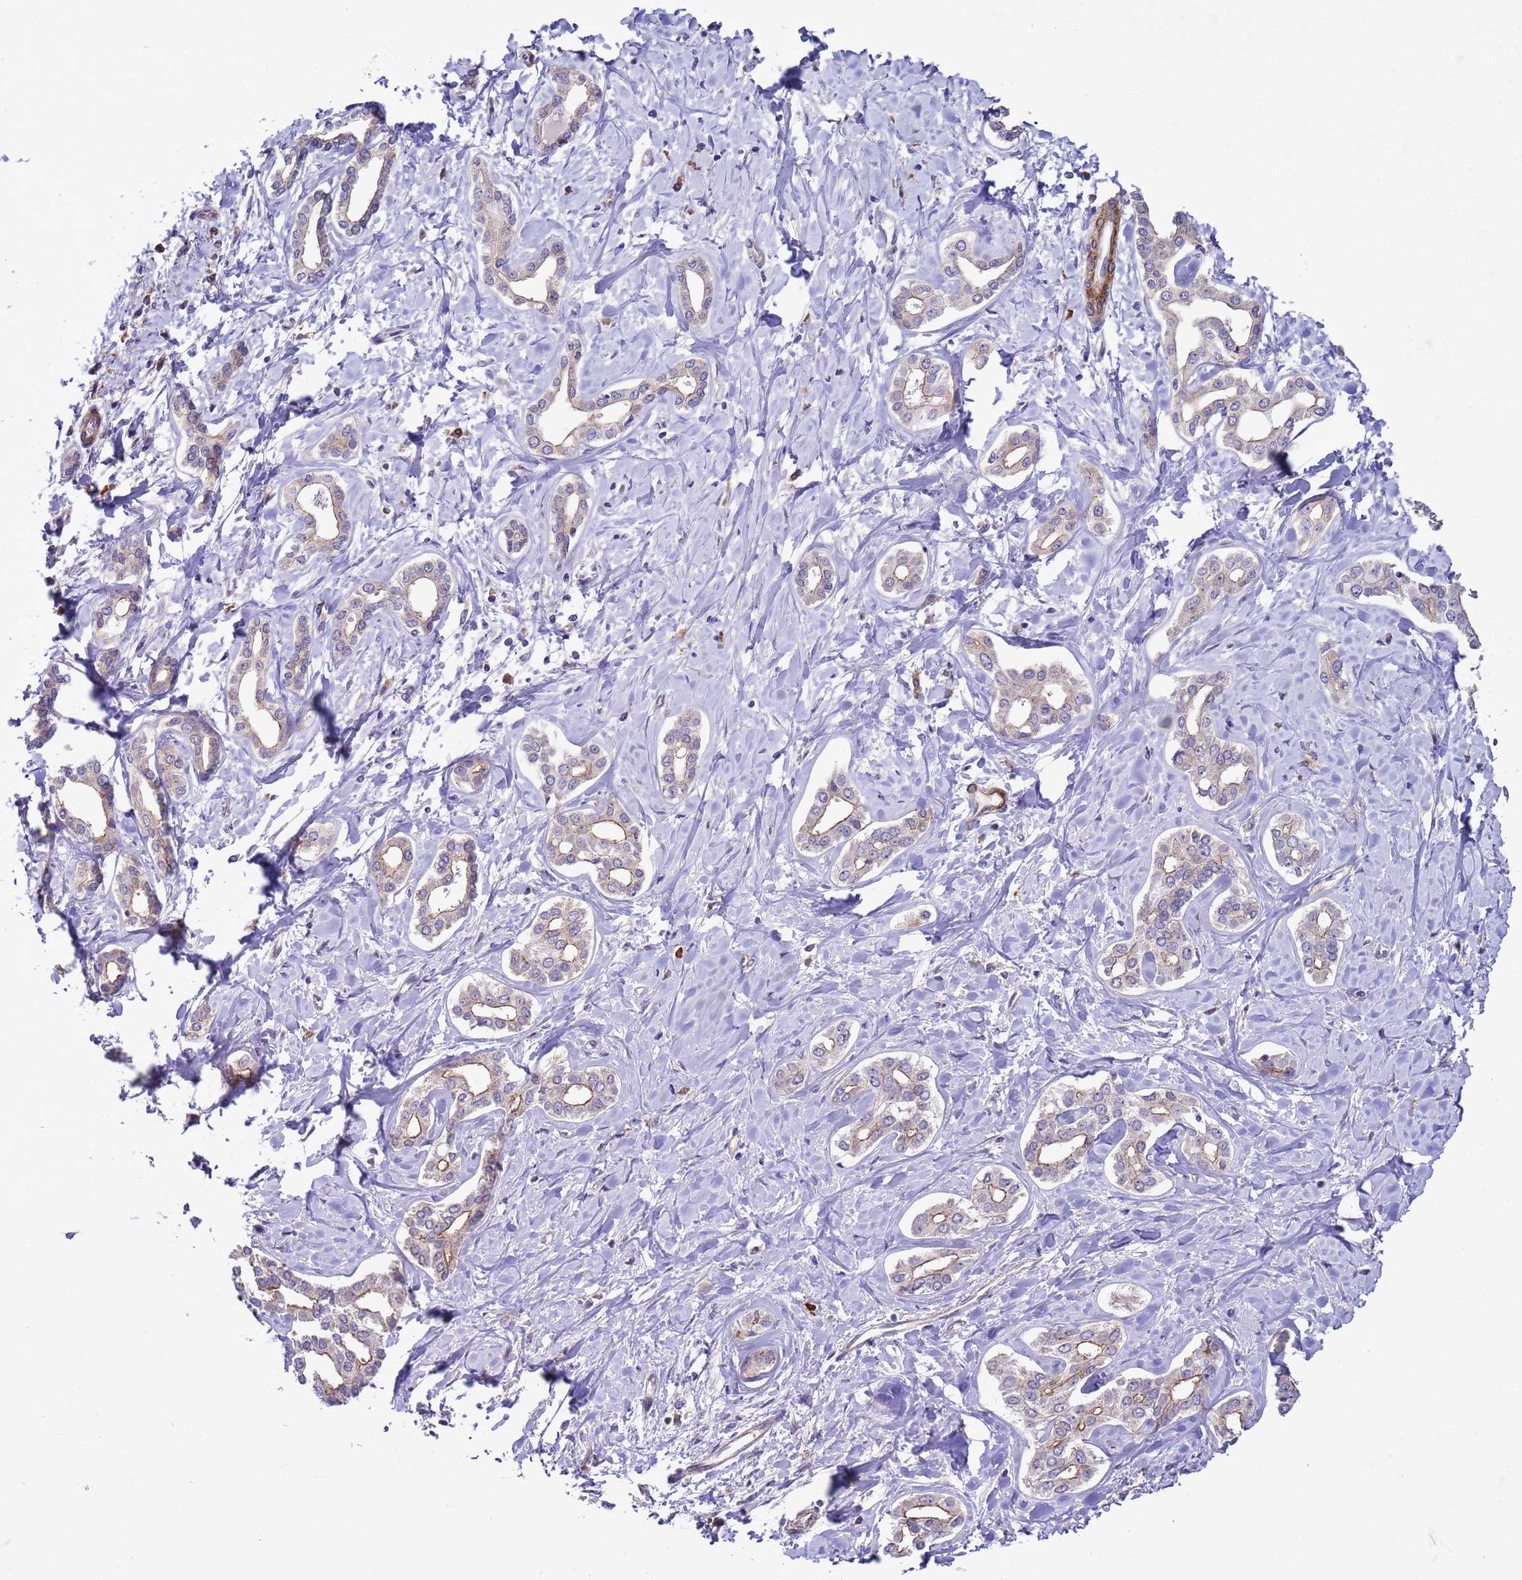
{"staining": {"intensity": "weak", "quantity": "<25%", "location": "cytoplasmic/membranous"}, "tissue": "liver cancer", "cell_type": "Tumor cells", "image_type": "cancer", "snomed": [{"axis": "morphology", "description": "Cholangiocarcinoma"}, {"axis": "topography", "description": "Liver"}], "caption": "Immunohistochemical staining of liver cholangiocarcinoma exhibits no significant expression in tumor cells.", "gene": "GEN1", "patient": {"sex": "female", "age": 77}}